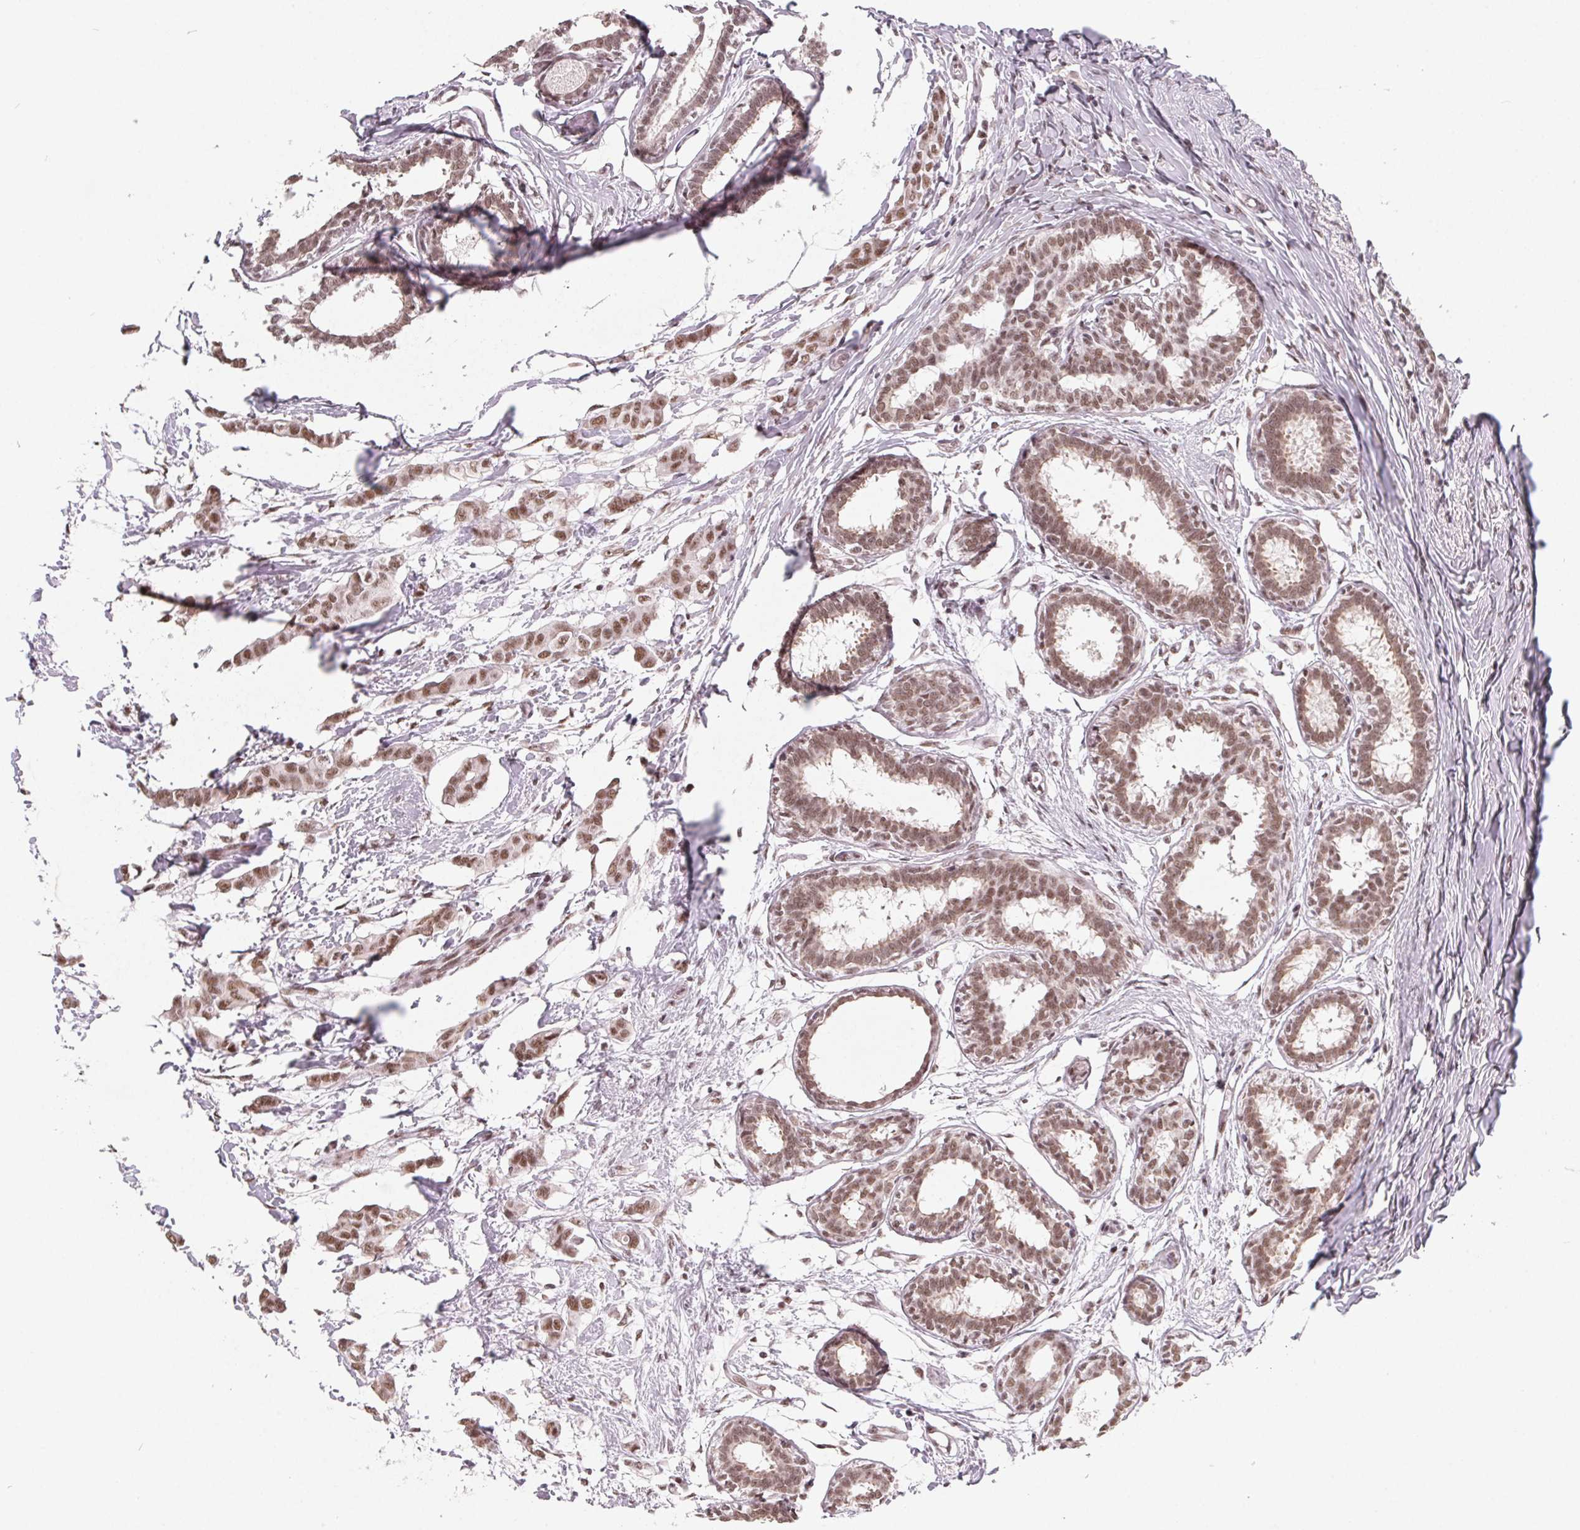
{"staining": {"intensity": "moderate", "quantity": ">75%", "location": "nuclear"}, "tissue": "breast cancer", "cell_type": "Tumor cells", "image_type": "cancer", "snomed": [{"axis": "morphology", "description": "Duct carcinoma"}, {"axis": "topography", "description": "Breast"}], "caption": "Immunohistochemistry of breast invasive ductal carcinoma exhibits medium levels of moderate nuclear positivity in about >75% of tumor cells.", "gene": "TCERG1", "patient": {"sex": "female", "age": 62}}